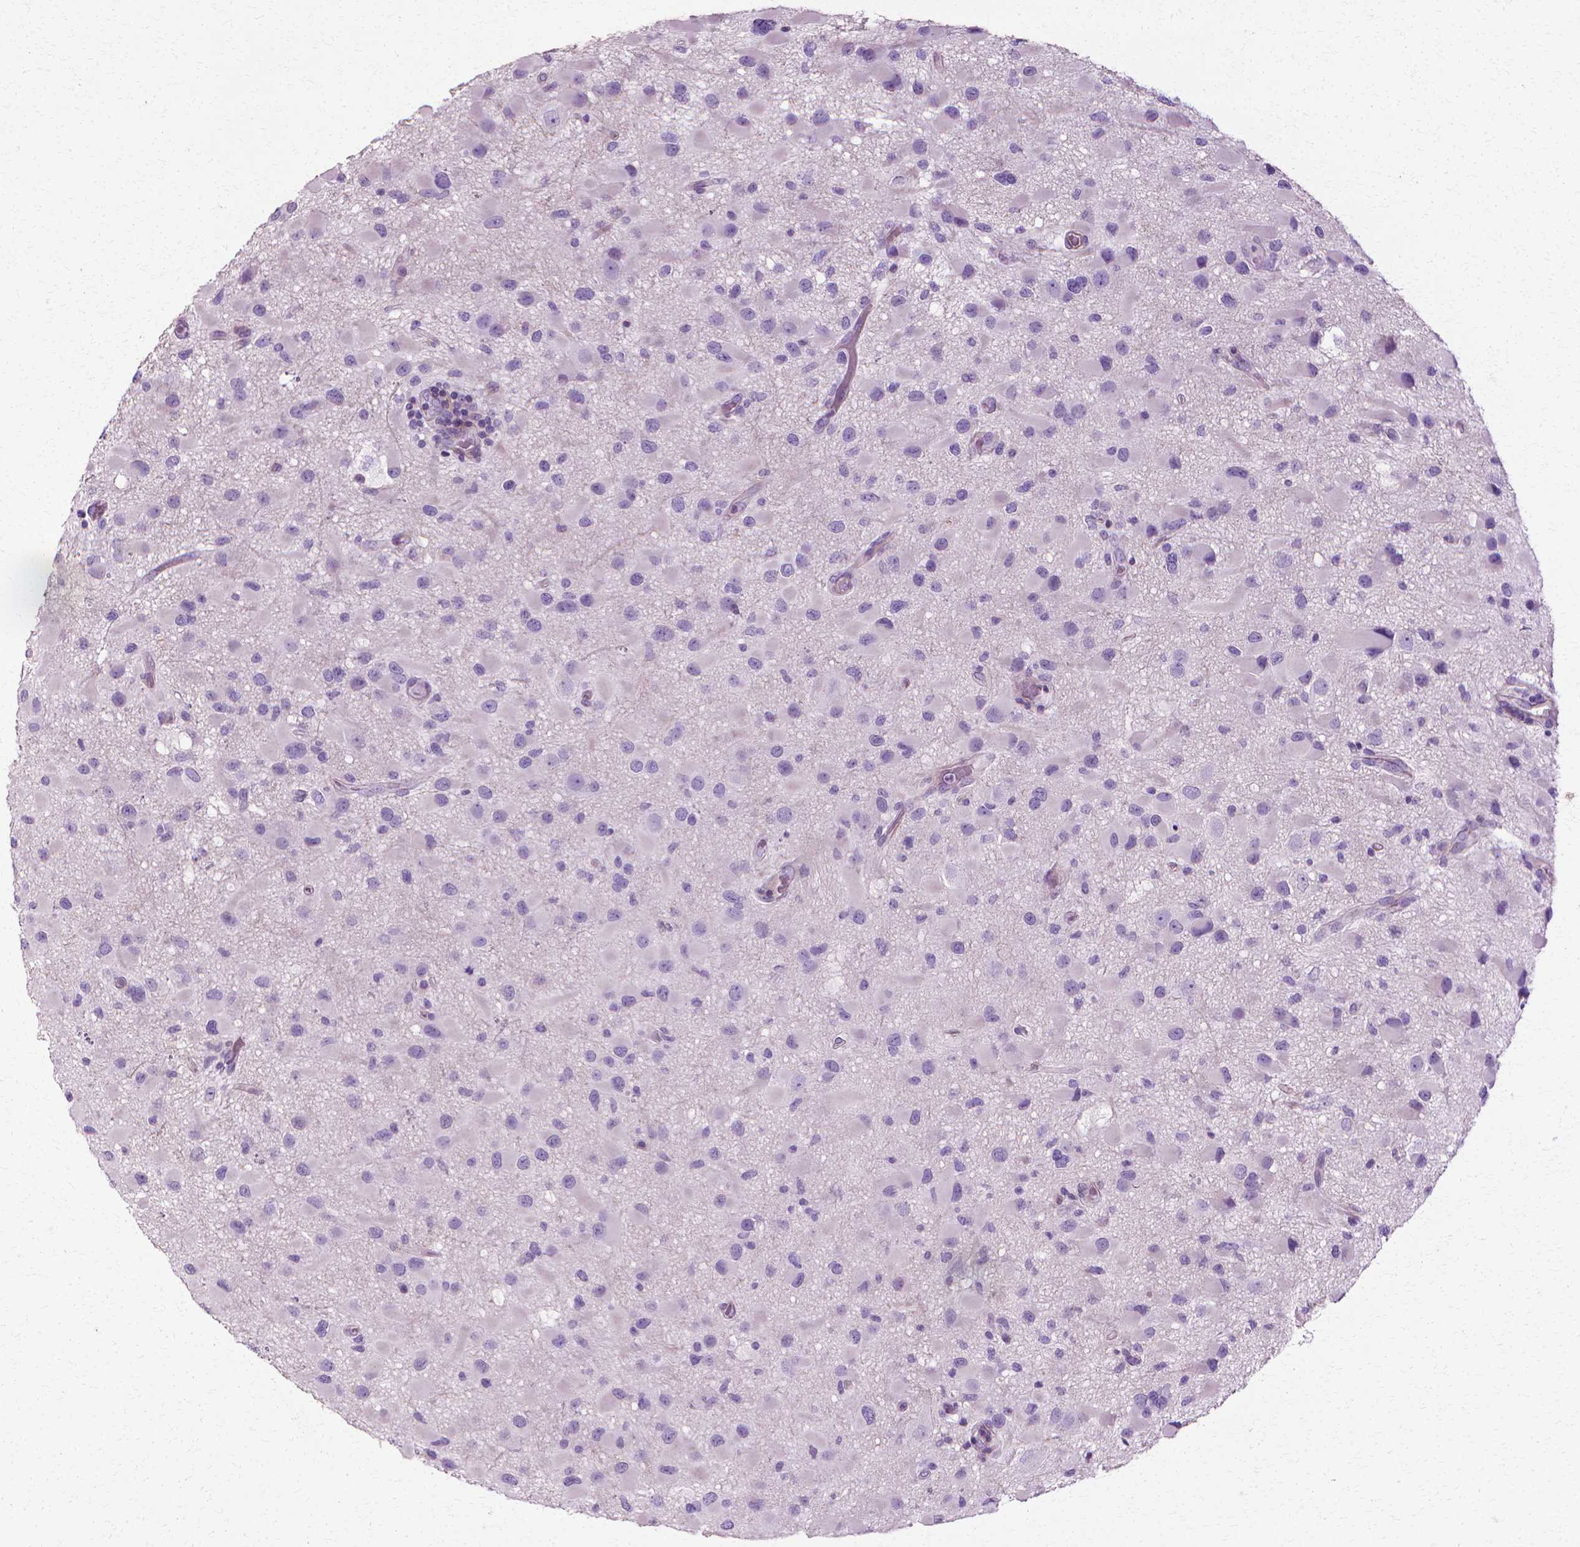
{"staining": {"intensity": "negative", "quantity": "none", "location": "none"}, "tissue": "glioma", "cell_type": "Tumor cells", "image_type": "cancer", "snomed": [{"axis": "morphology", "description": "Glioma, malignant, Low grade"}, {"axis": "topography", "description": "Brain"}], "caption": "DAB (3,3'-diaminobenzidine) immunohistochemical staining of human glioma reveals no significant staining in tumor cells.", "gene": "CFAP157", "patient": {"sex": "female", "age": 32}}